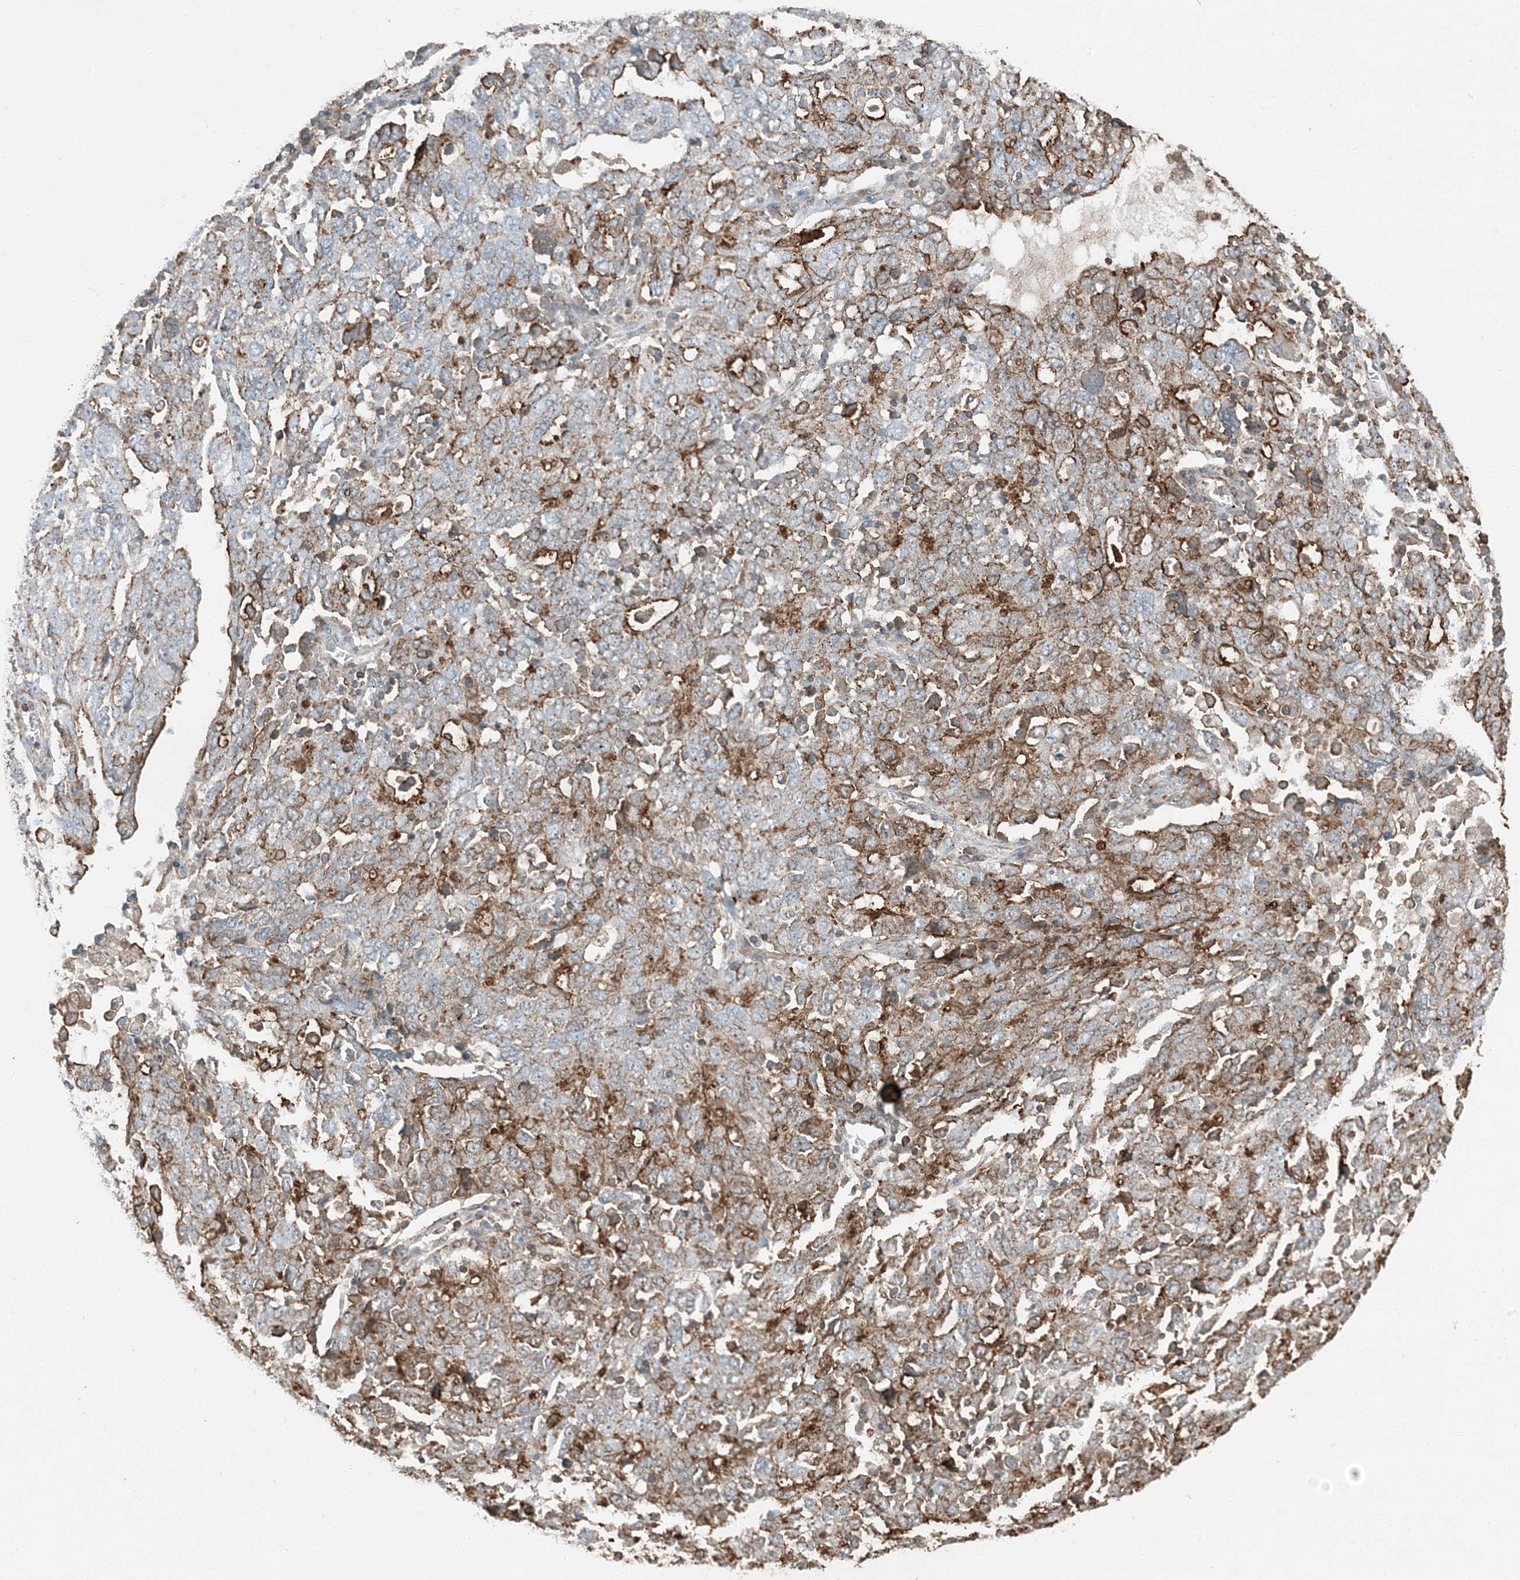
{"staining": {"intensity": "moderate", "quantity": "25%-75%", "location": "cytoplasmic/membranous"}, "tissue": "ovarian cancer", "cell_type": "Tumor cells", "image_type": "cancer", "snomed": [{"axis": "morphology", "description": "Carcinoma, endometroid"}, {"axis": "topography", "description": "Ovary"}], "caption": "Endometroid carcinoma (ovarian) tissue demonstrates moderate cytoplasmic/membranous staining in approximately 25%-75% of tumor cells, visualized by immunohistochemistry.", "gene": "APOBEC3C", "patient": {"sex": "female", "age": 62}}